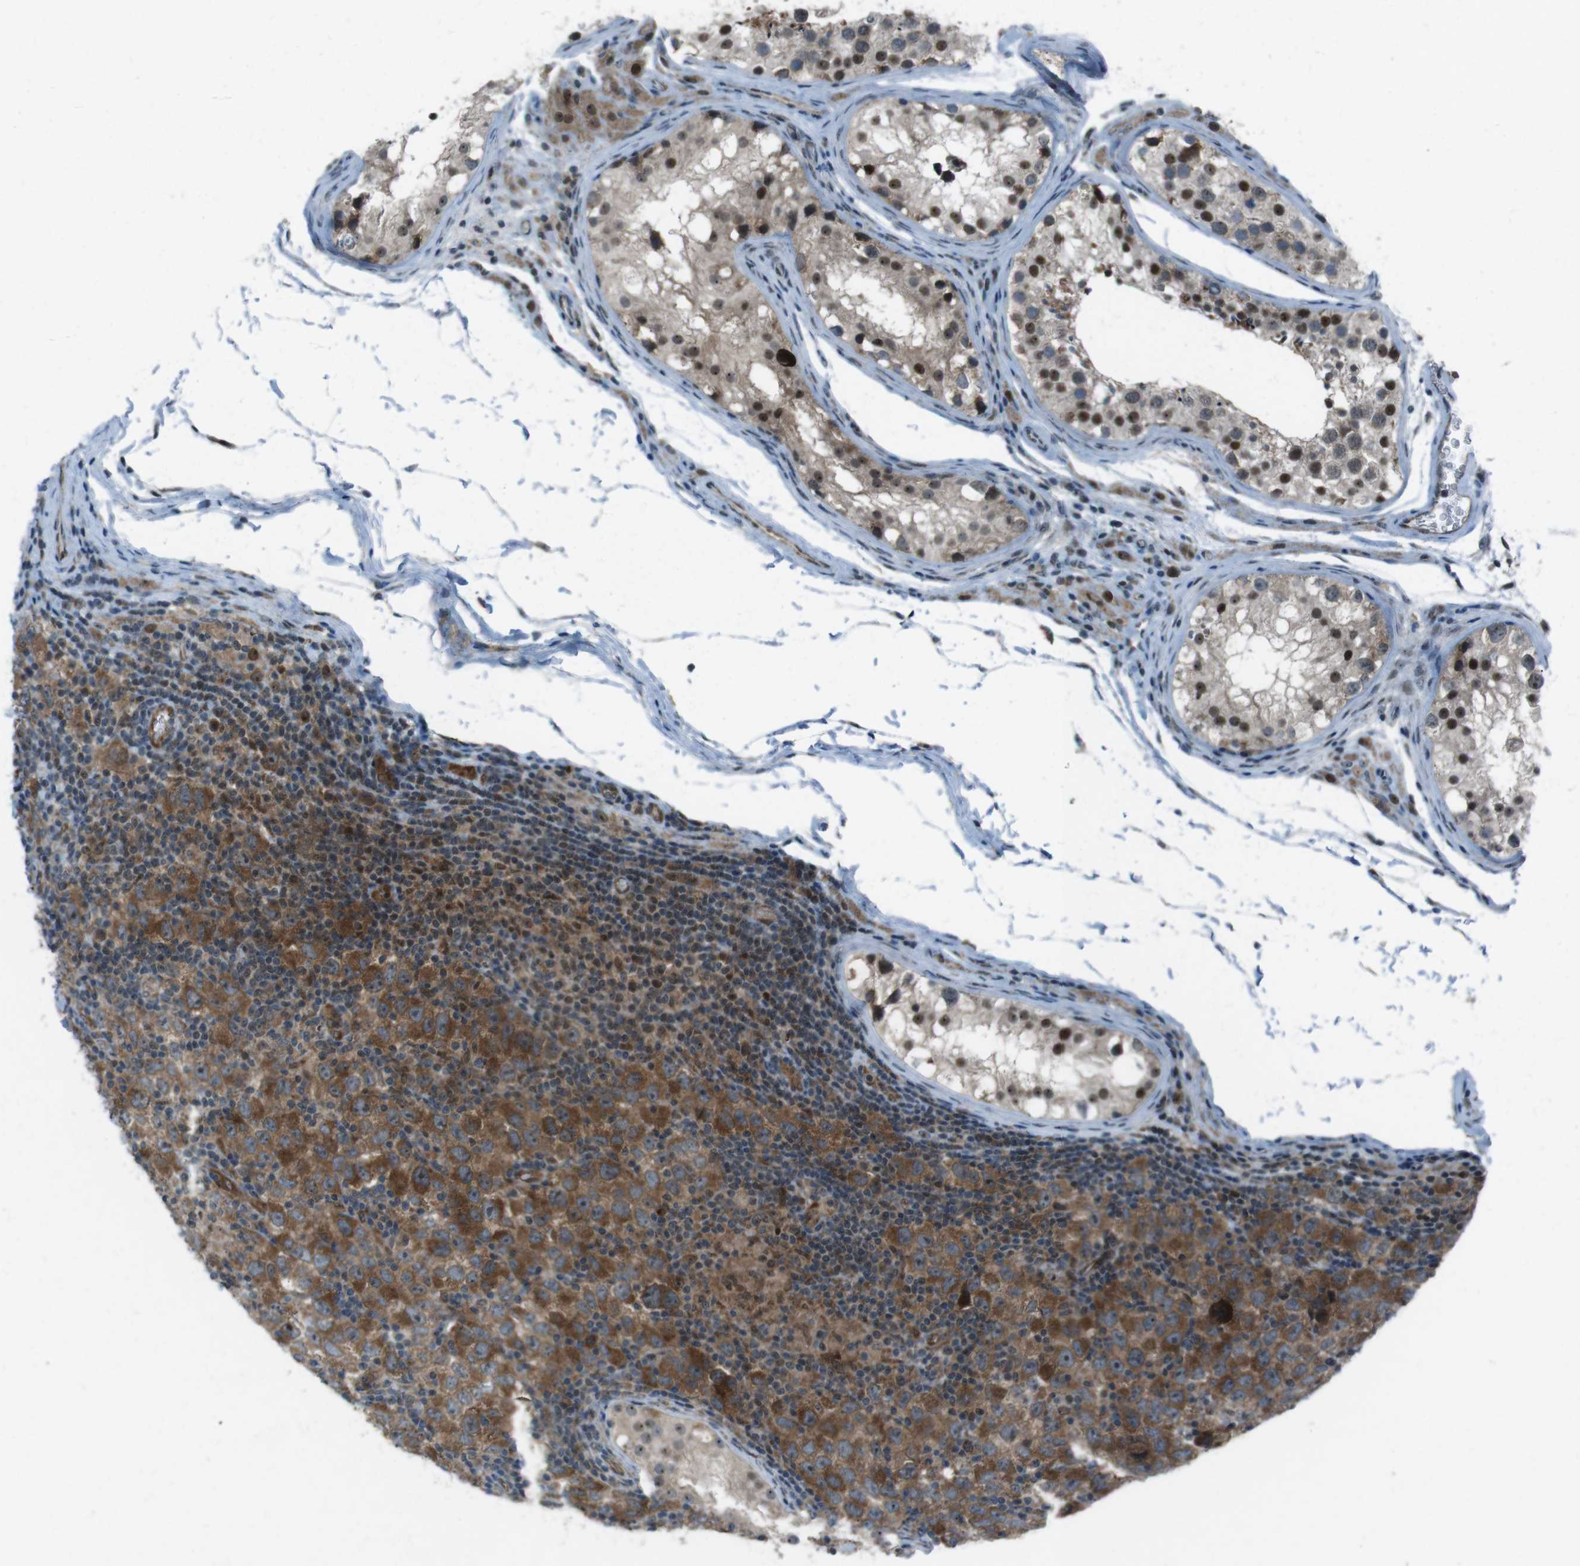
{"staining": {"intensity": "moderate", "quantity": ">75%", "location": "cytoplasmic/membranous"}, "tissue": "testis cancer", "cell_type": "Tumor cells", "image_type": "cancer", "snomed": [{"axis": "morphology", "description": "Carcinoma, Embryonal, NOS"}, {"axis": "topography", "description": "Testis"}], "caption": "DAB (3,3'-diaminobenzidine) immunohistochemical staining of embryonal carcinoma (testis) shows moderate cytoplasmic/membranous protein positivity in approximately >75% of tumor cells.", "gene": "CSNK1D", "patient": {"sex": "male", "age": 21}}